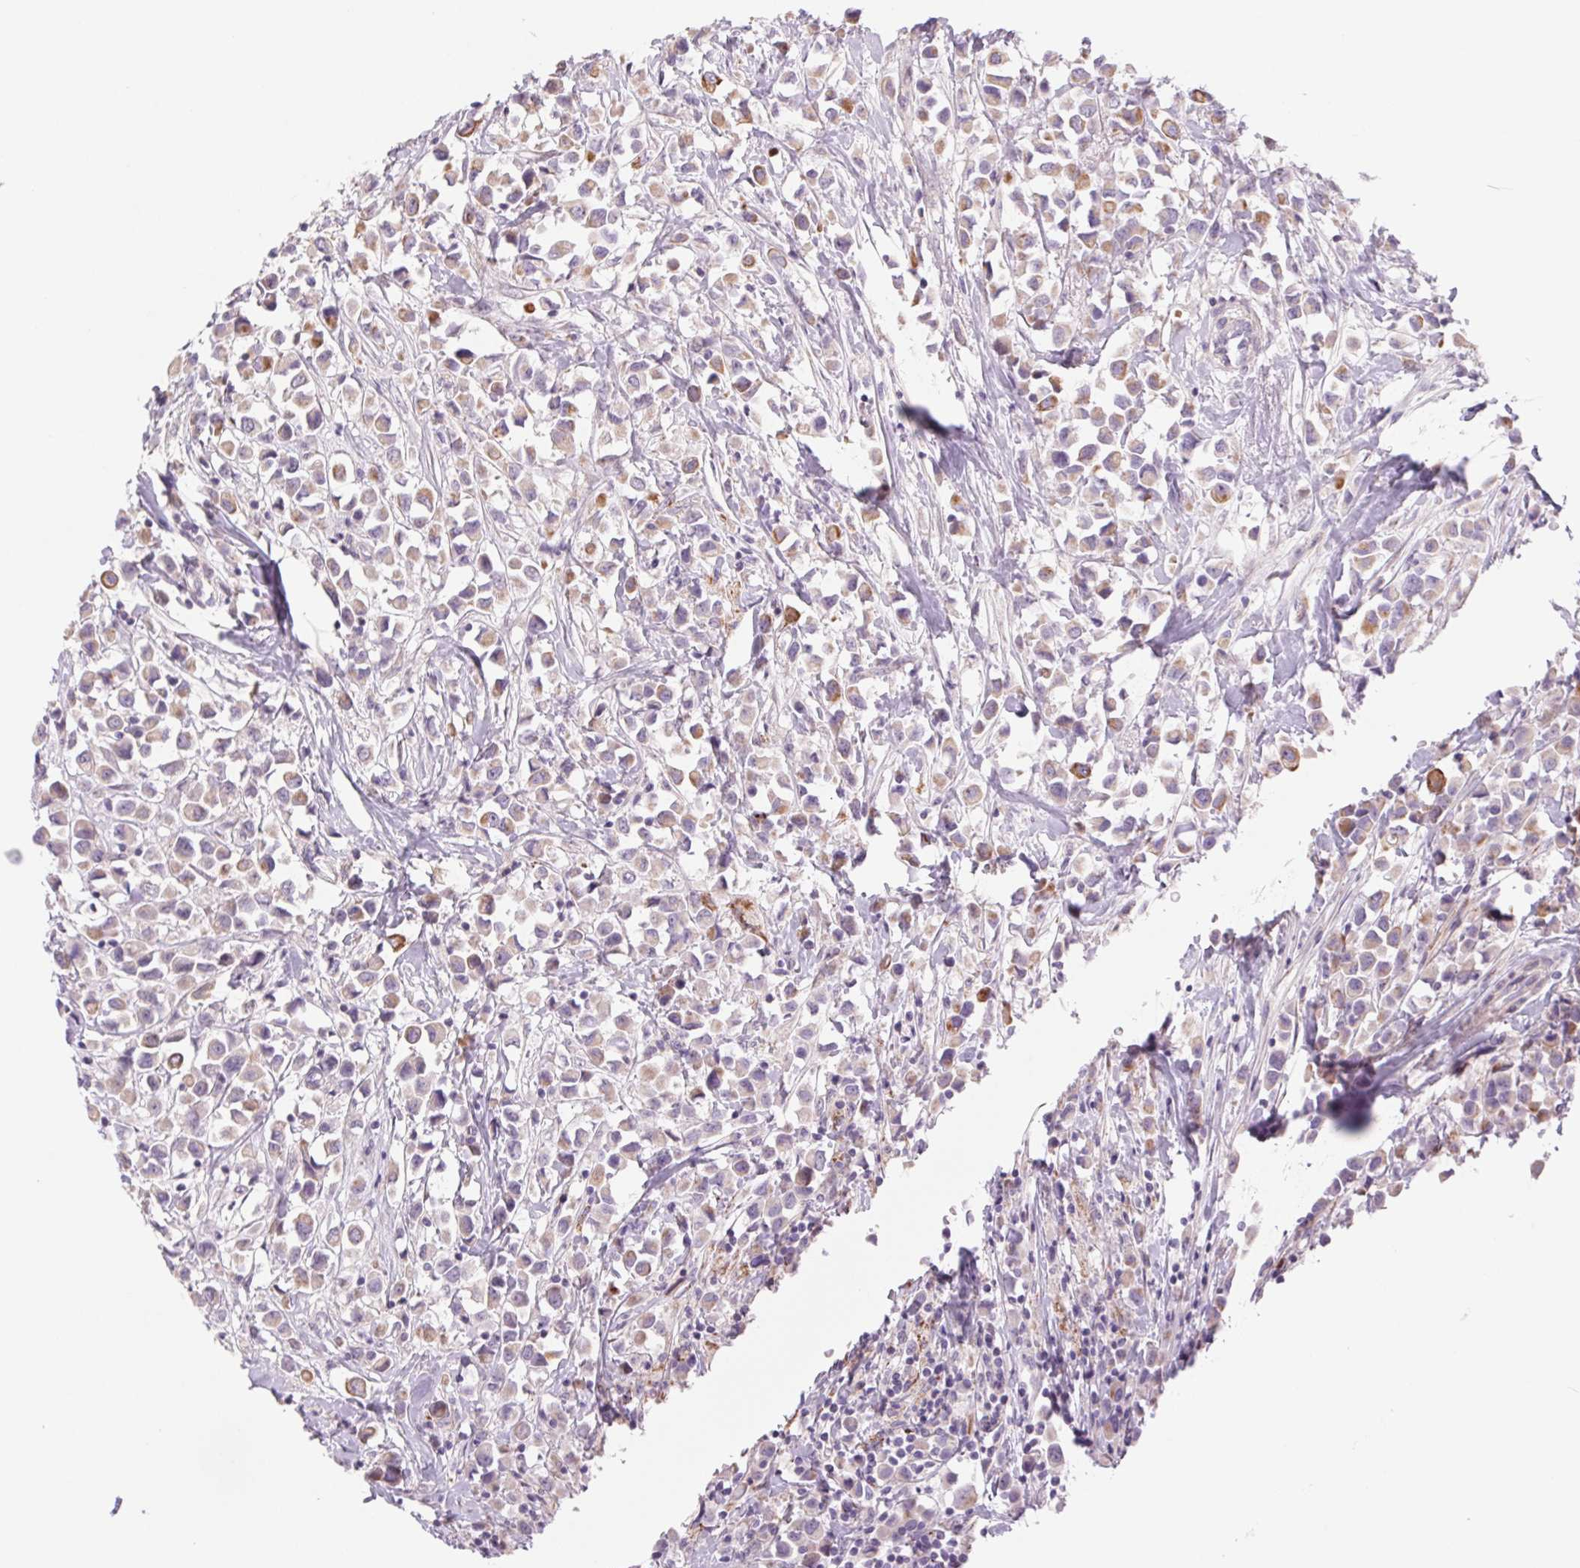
{"staining": {"intensity": "moderate", "quantity": "<25%", "location": "cytoplasmic/membranous"}, "tissue": "breast cancer", "cell_type": "Tumor cells", "image_type": "cancer", "snomed": [{"axis": "morphology", "description": "Duct carcinoma"}, {"axis": "topography", "description": "Breast"}], "caption": "IHC image of breast cancer (infiltrating ductal carcinoma) stained for a protein (brown), which displays low levels of moderate cytoplasmic/membranous expression in approximately <25% of tumor cells.", "gene": "MS4A13", "patient": {"sex": "female", "age": 61}}